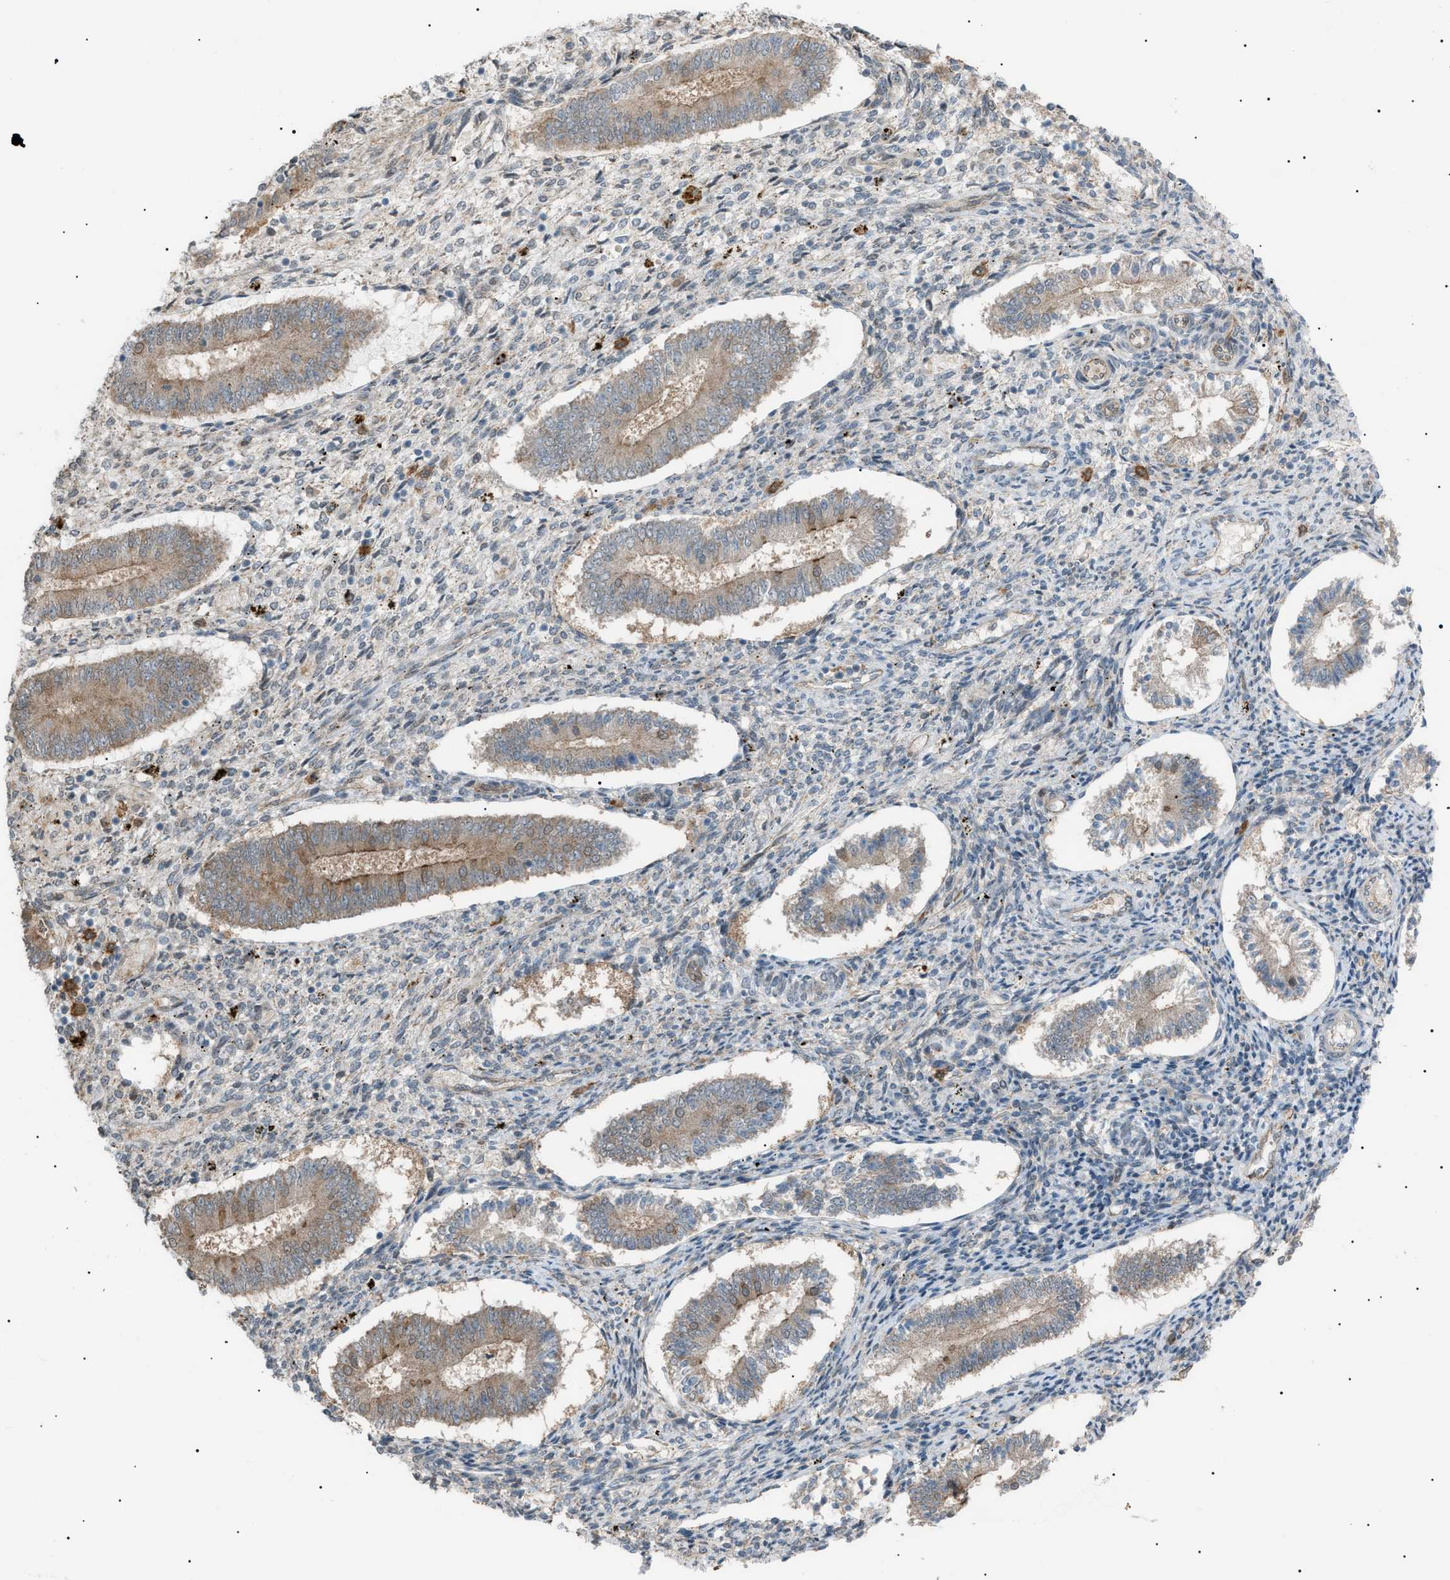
{"staining": {"intensity": "weak", "quantity": "25%-75%", "location": "cytoplasmic/membranous"}, "tissue": "endometrium", "cell_type": "Cells in endometrial stroma", "image_type": "normal", "snomed": [{"axis": "morphology", "description": "Normal tissue, NOS"}, {"axis": "topography", "description": "Endometrium"}], "caption": "Protein staining of unremarkable endometrium reveals weak cytoplasmic/membranous positivity in about 25%-75% of cells in endometrial stroma.", "gene": "LPIN2", "patient": {"sex": "female", "age": 42}}